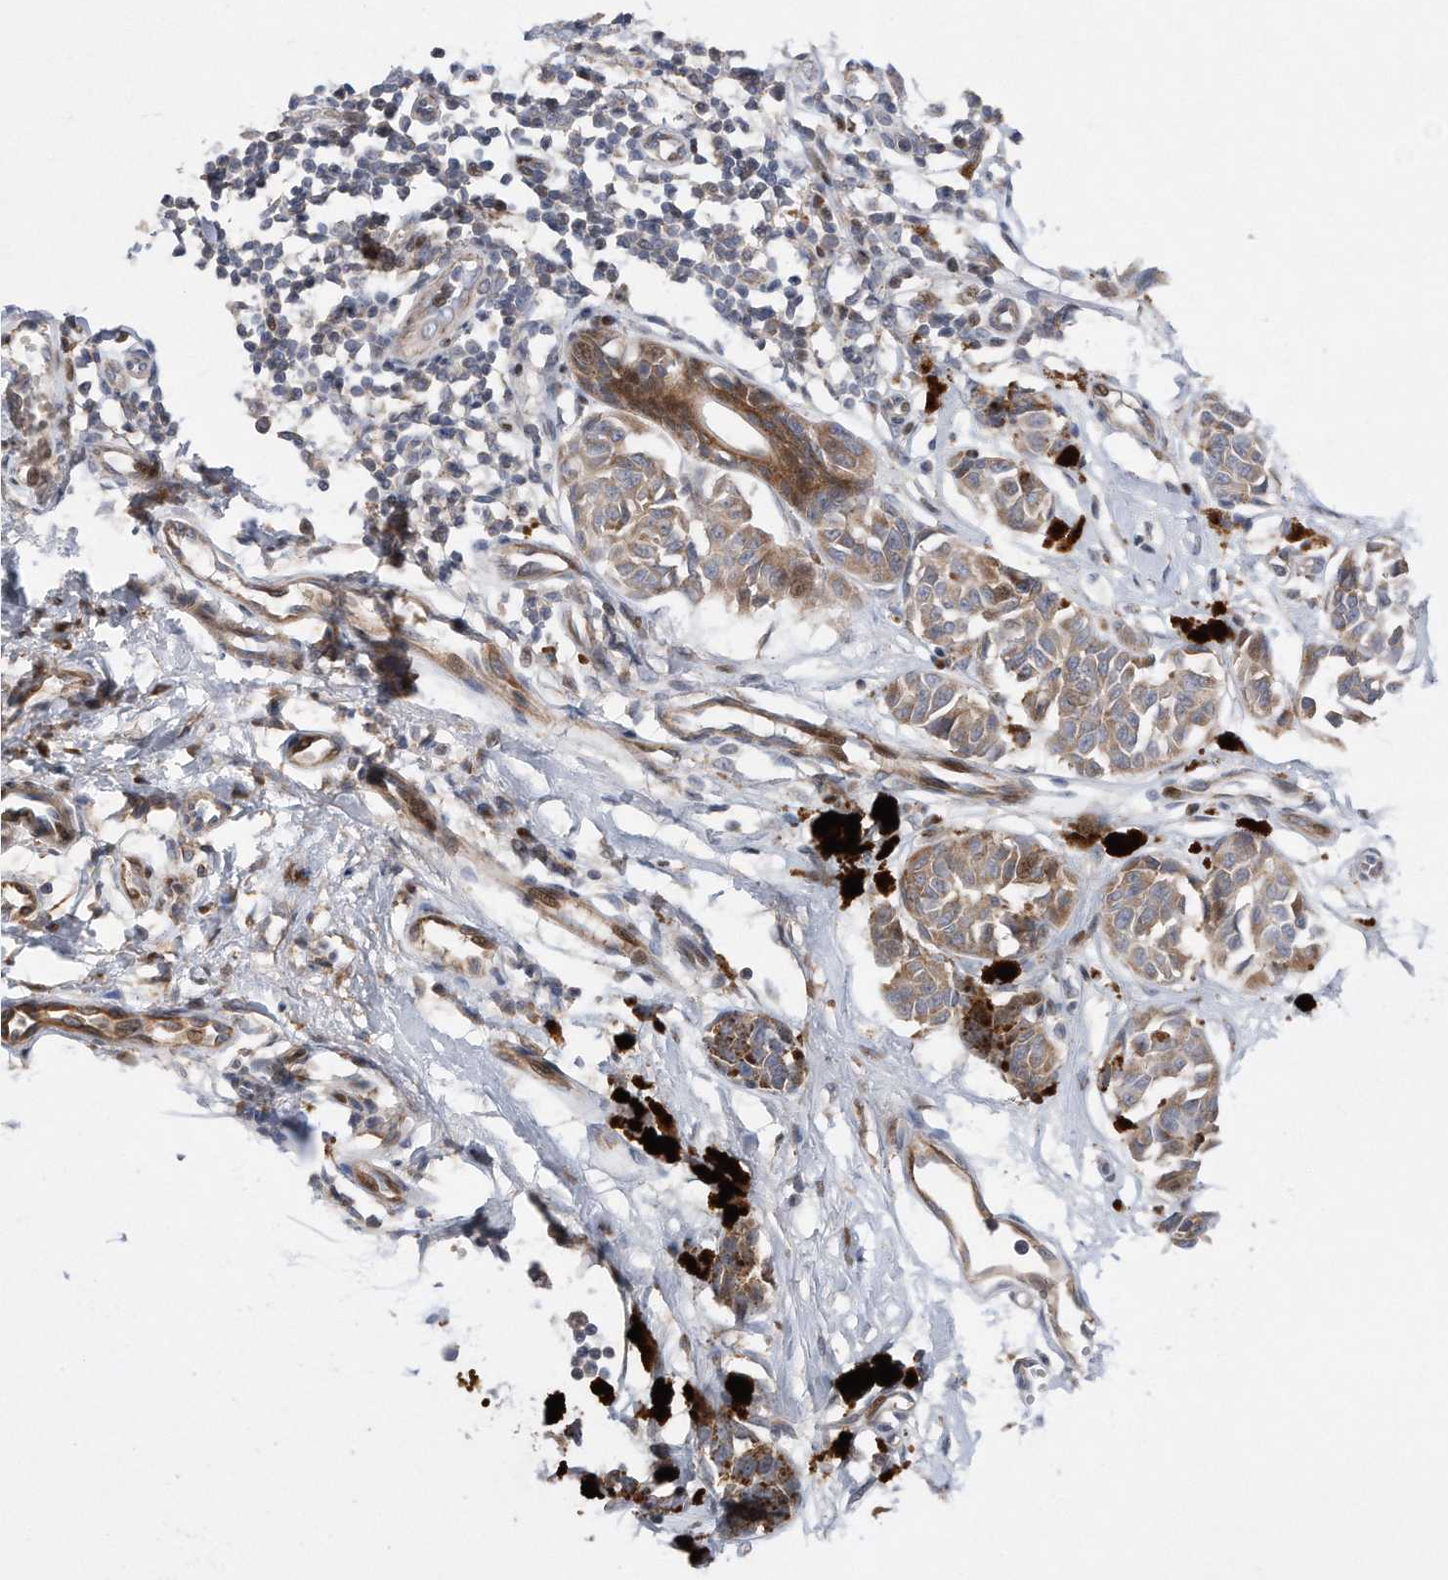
{"staining": {"intensity": "weak", "quantity": ">75%", "location": "cytoplasmic/membranous"}, "tissue": "melanoma", "cell_type": "Tumor cells", "image_type": "cancer", "snomed": [{"axis": "morphology", "description": "Malignant melanoma, NOS"}, {"axis": "topography", "description": "Skin"}], "caption": "An image of human malignant melanoma stained for a protein shows weak cytoplasmic/membranous brown staining in tumor cells.", "gene": "CDH12", "patient": {"sex": "male", "age": 53}}